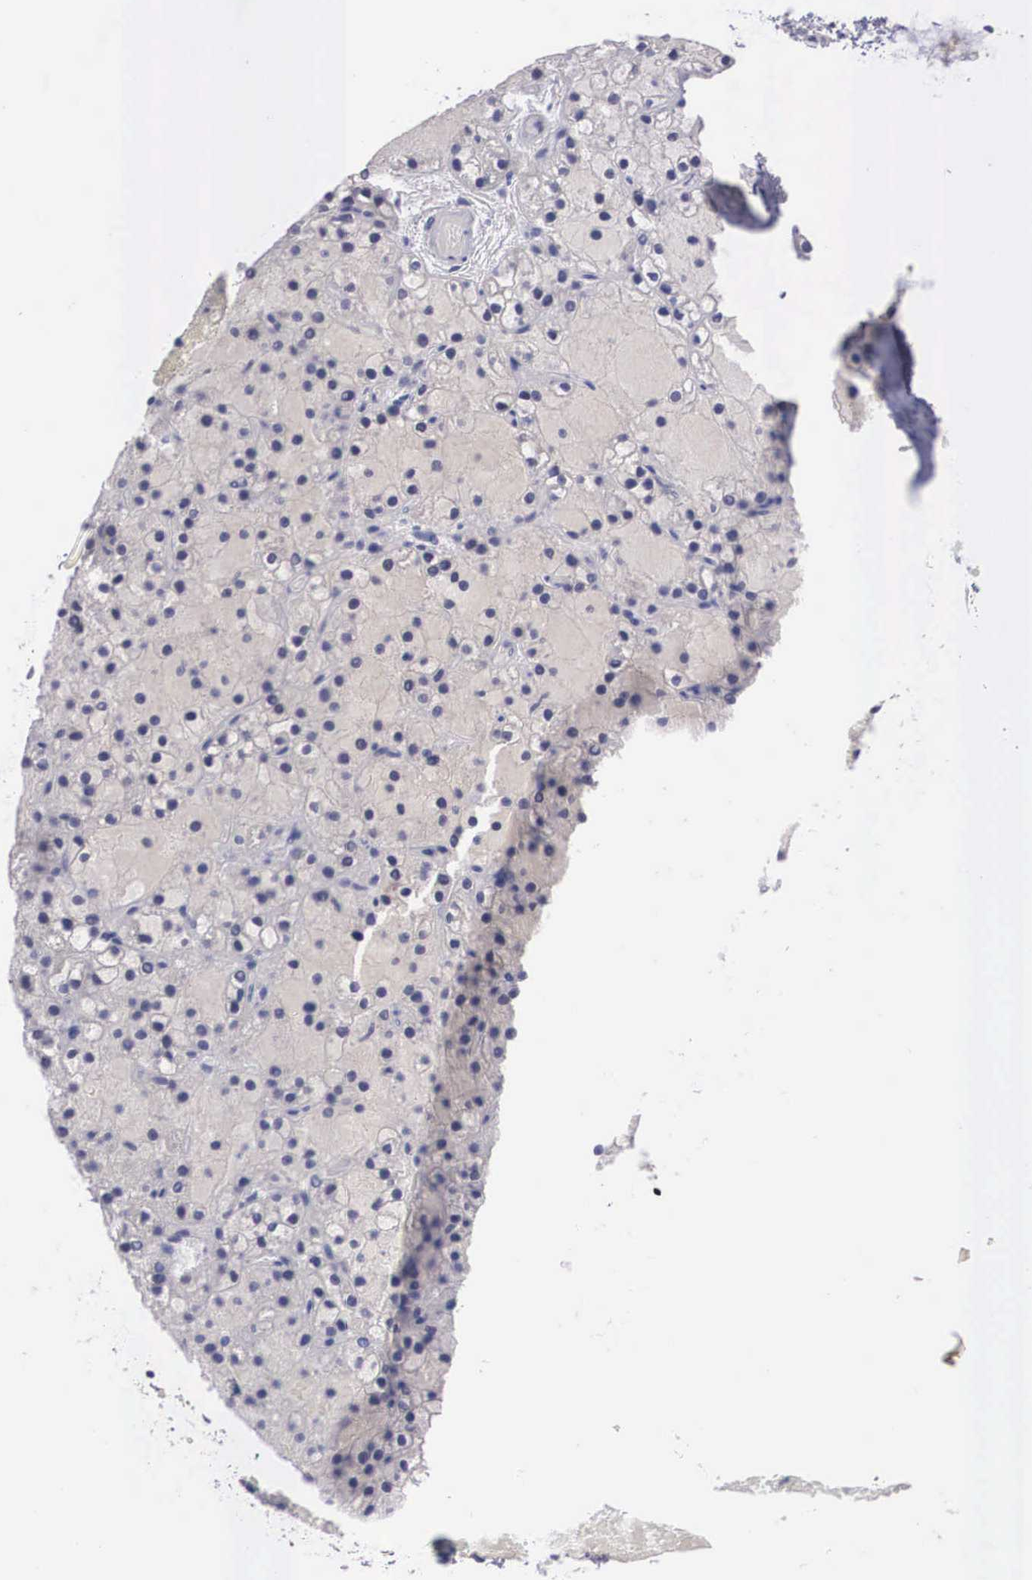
{"staining": {"intensity": "negative", "quantity": "none", "location": "none"}, "tissue": "parathyroid gland", "cell_type": "Glandular cells", "image_type": "normal", "snomed": [{"axis": "morphology", "description": "Normal tissue, NOS"}, {"axis": "topography", "description": "Parathyroid gland"}], "caption": "IHC micrograph of normal parathyroid gland stained for a protein (brown), which displays no staining in glandular cells. (Brightfield microscopy of DAB (3,3'-diaminobenzidine) immunohistochemistry at high magnification).", "gene": "REPS2", "patient": {"sex": "female", "age": 71}}